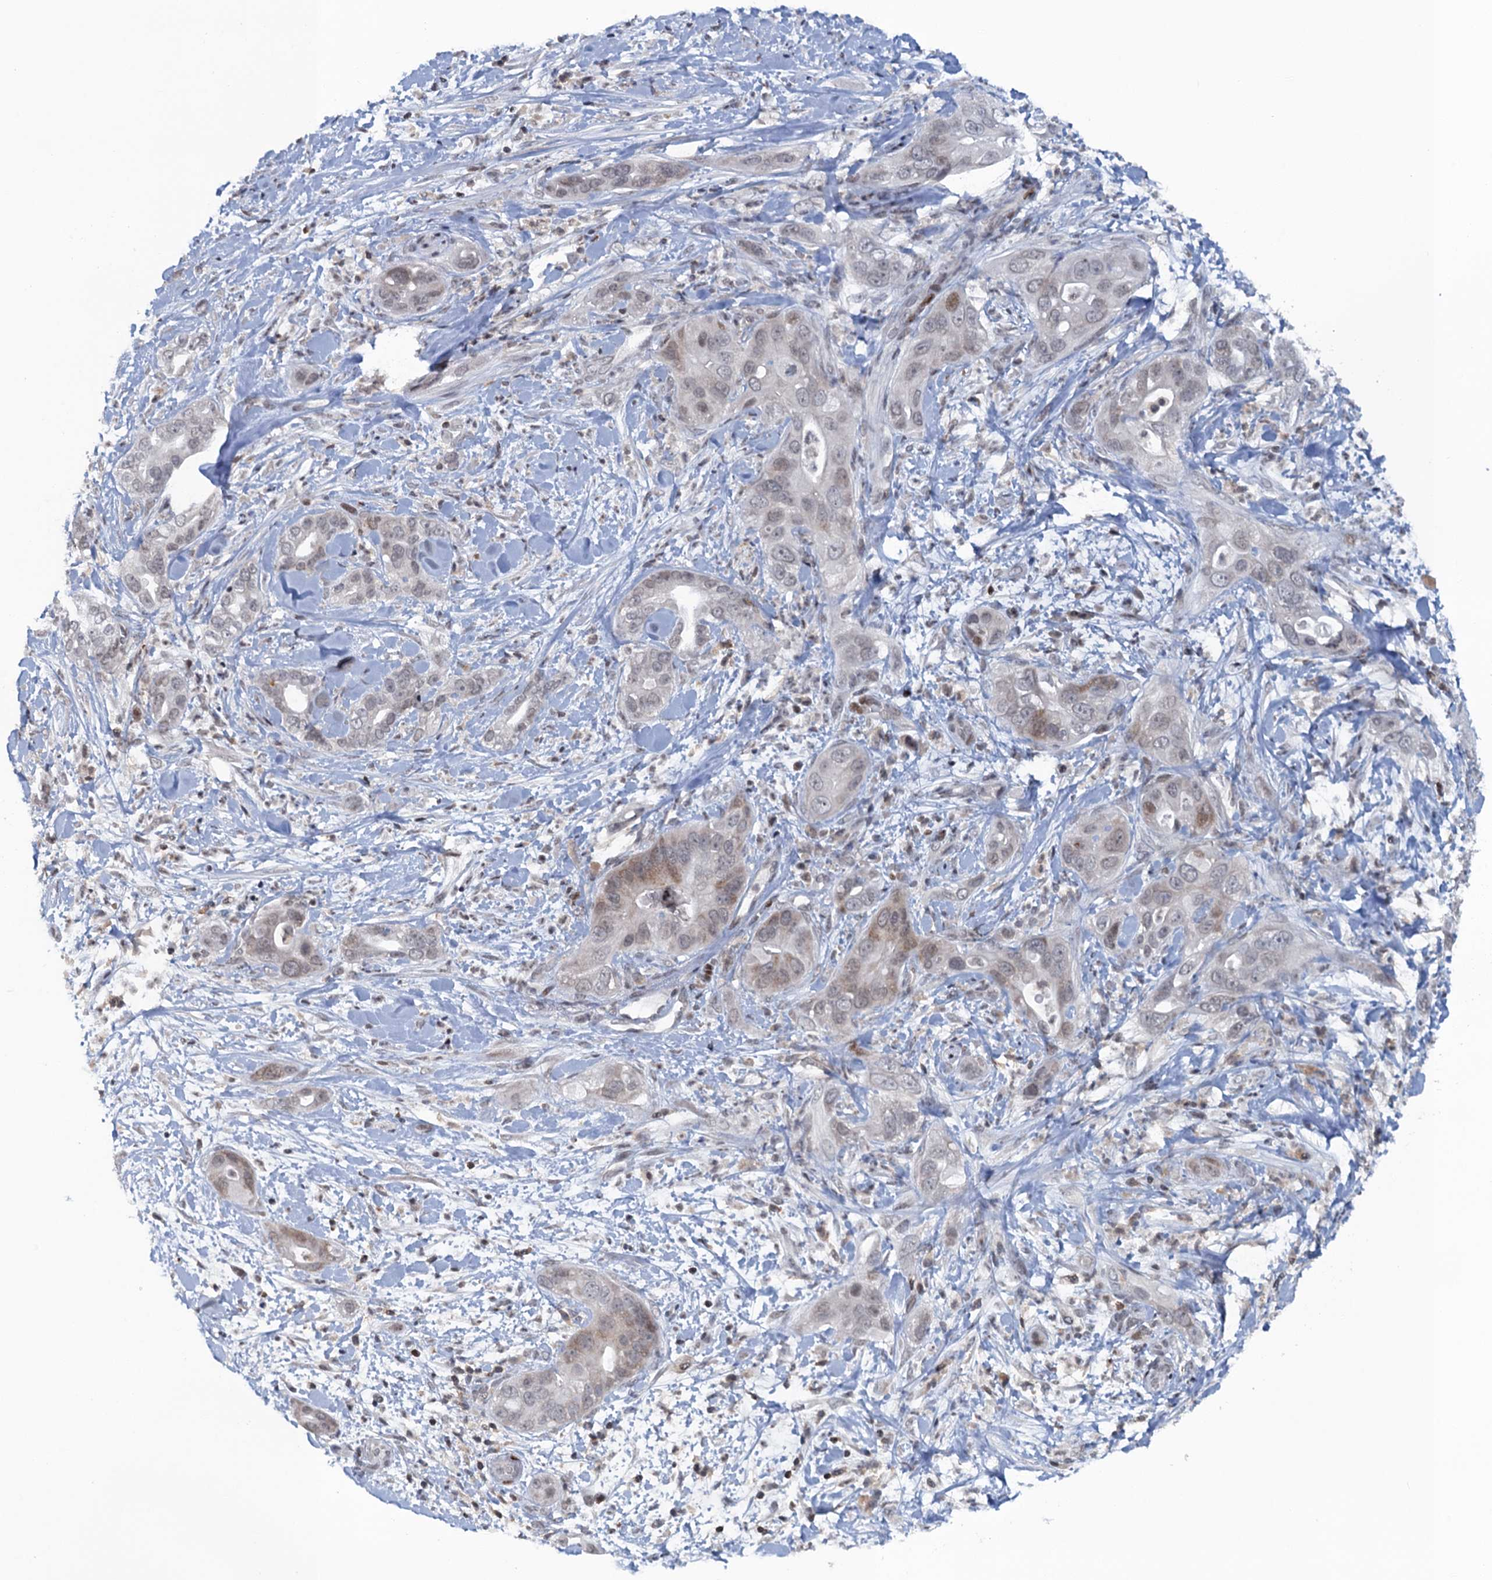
{"staining": {"intensity": "moderate", "quantity": "<25%", "location": "cytoplasmic/membranous,nuclear"}, "tissue": "pancreatic cancer", "cell_type": "Tumor cells", "image_type": "cancer", "snomed": [{"axis": "morphology", "description": "Adenocarcinoma, NOS"}, {"axis": "topography", "description": "Pancreas"}], "caption": "A brown stain shows moderate cytoplasmic/membranous and nuclear staining of a protein in pancreatic adenocarcinoma tumor cells. (Stains: DAB in brown, nuclei in blue, Microscopy: brightfield microscopy at high magnification).", "gene": "FYB1", "patient": {"sex": "female", "age": 78}}